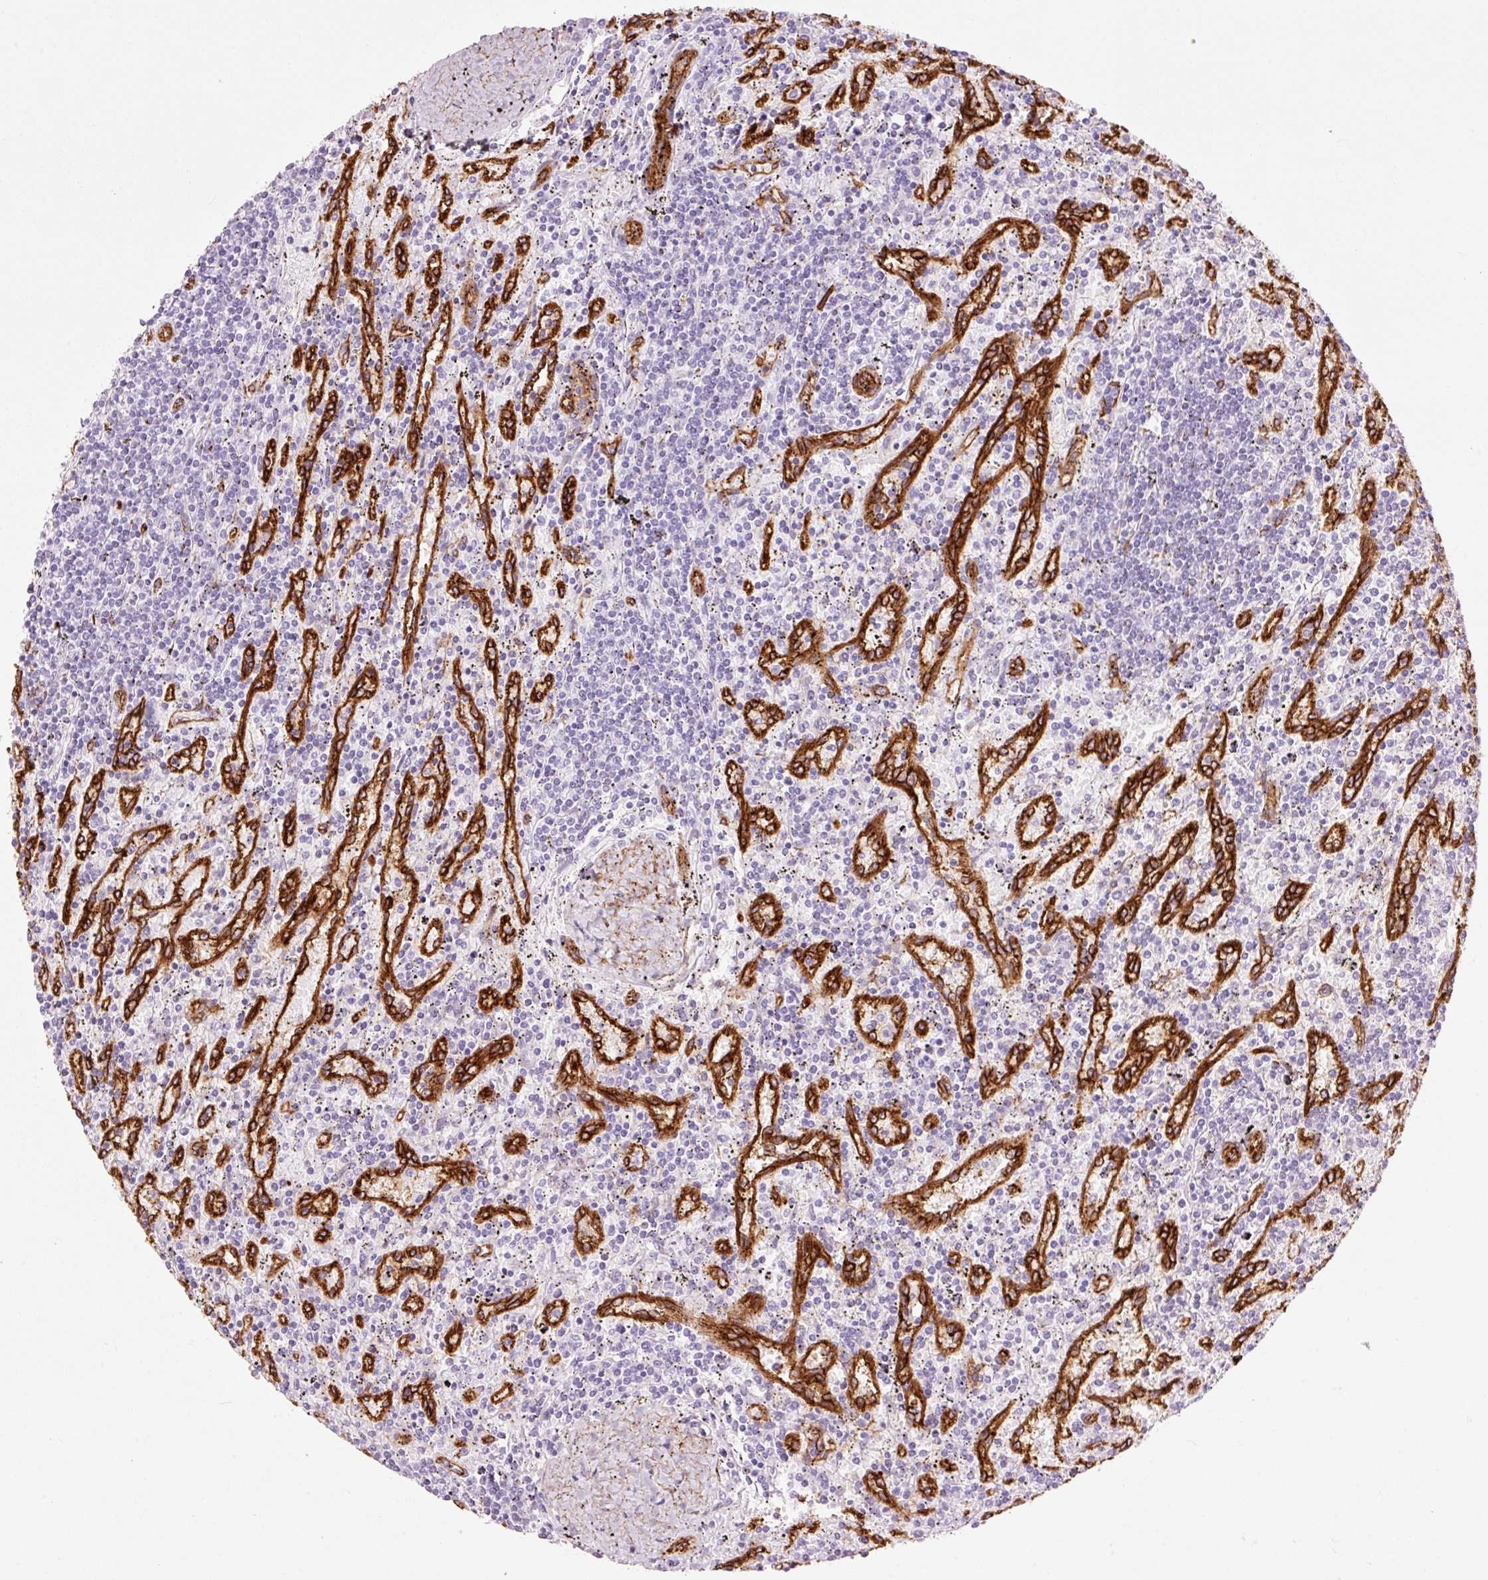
{"staining": {"intensity": "negative", "quantity": "none", "location": "none"}, "tissue": "lymphoma", "cell_type": "Tumor cells", "image_type": "cancer", "snomed": [{"axis": "morphology", "description": "Malignant lymphoma, non-Hodgkin's type, Low grade"}, {"axis": "topography", "description": "Spleen"}], "caption": "Lymphoma was stained to show a protein in brown. There is no significant staining in tumor cells.", "gene": "CAV1", "patient": {"sex": "male", "age": 76}}